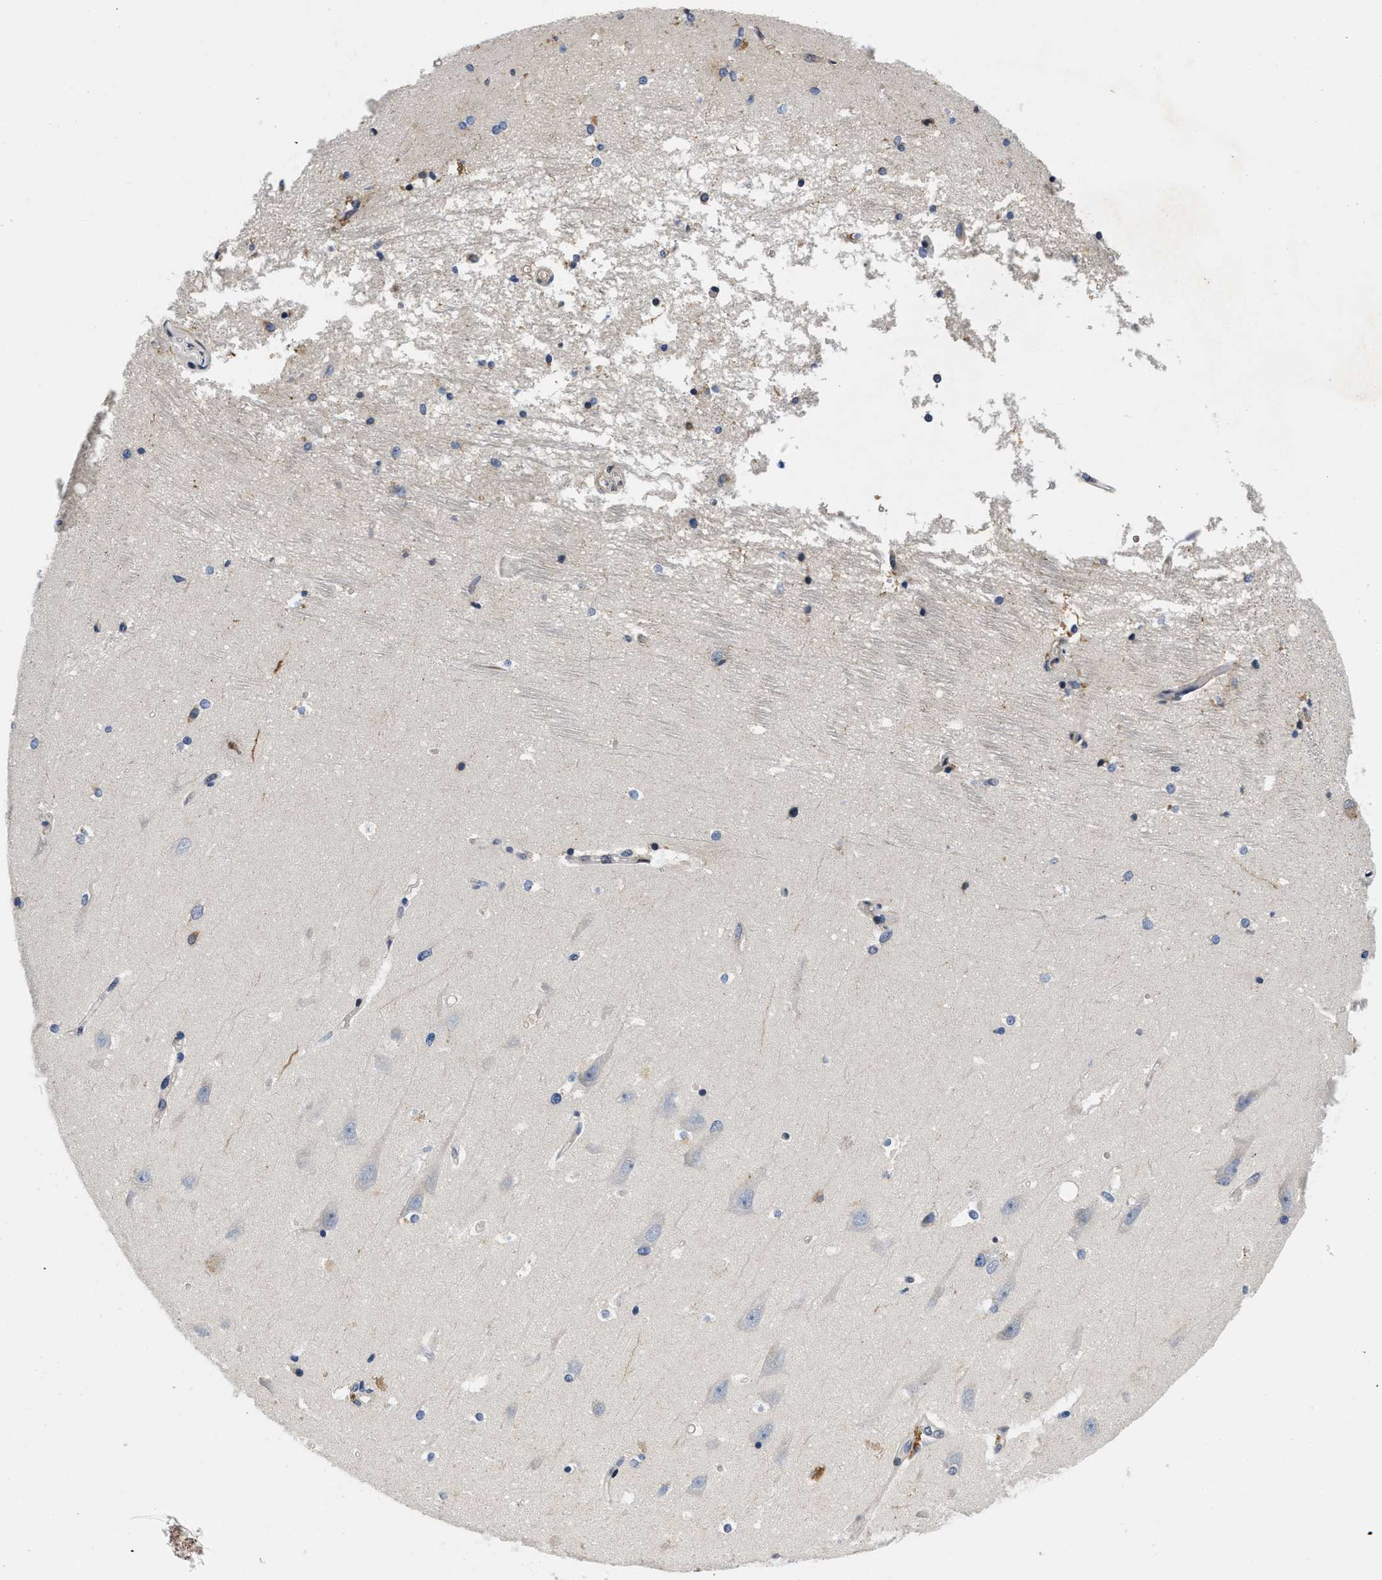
{"staining": {"intensity": "negative", "quantity": "none", "location": "none"}, "tissue": "hippocampus", "cell_type": "Glial cells", "image_type": "normal", "snomed": [{"axis": "morphology", "description": "Normal tissue, NOS"}, {"axis": "topography", "description": "Hippocampus"}], "caption": "Immunohistochemistry (IHC) of normal human hippocampus reveals no expression in glial cells.", "gene": "VIP", "patient": {"sex": "male", "age": 45}}